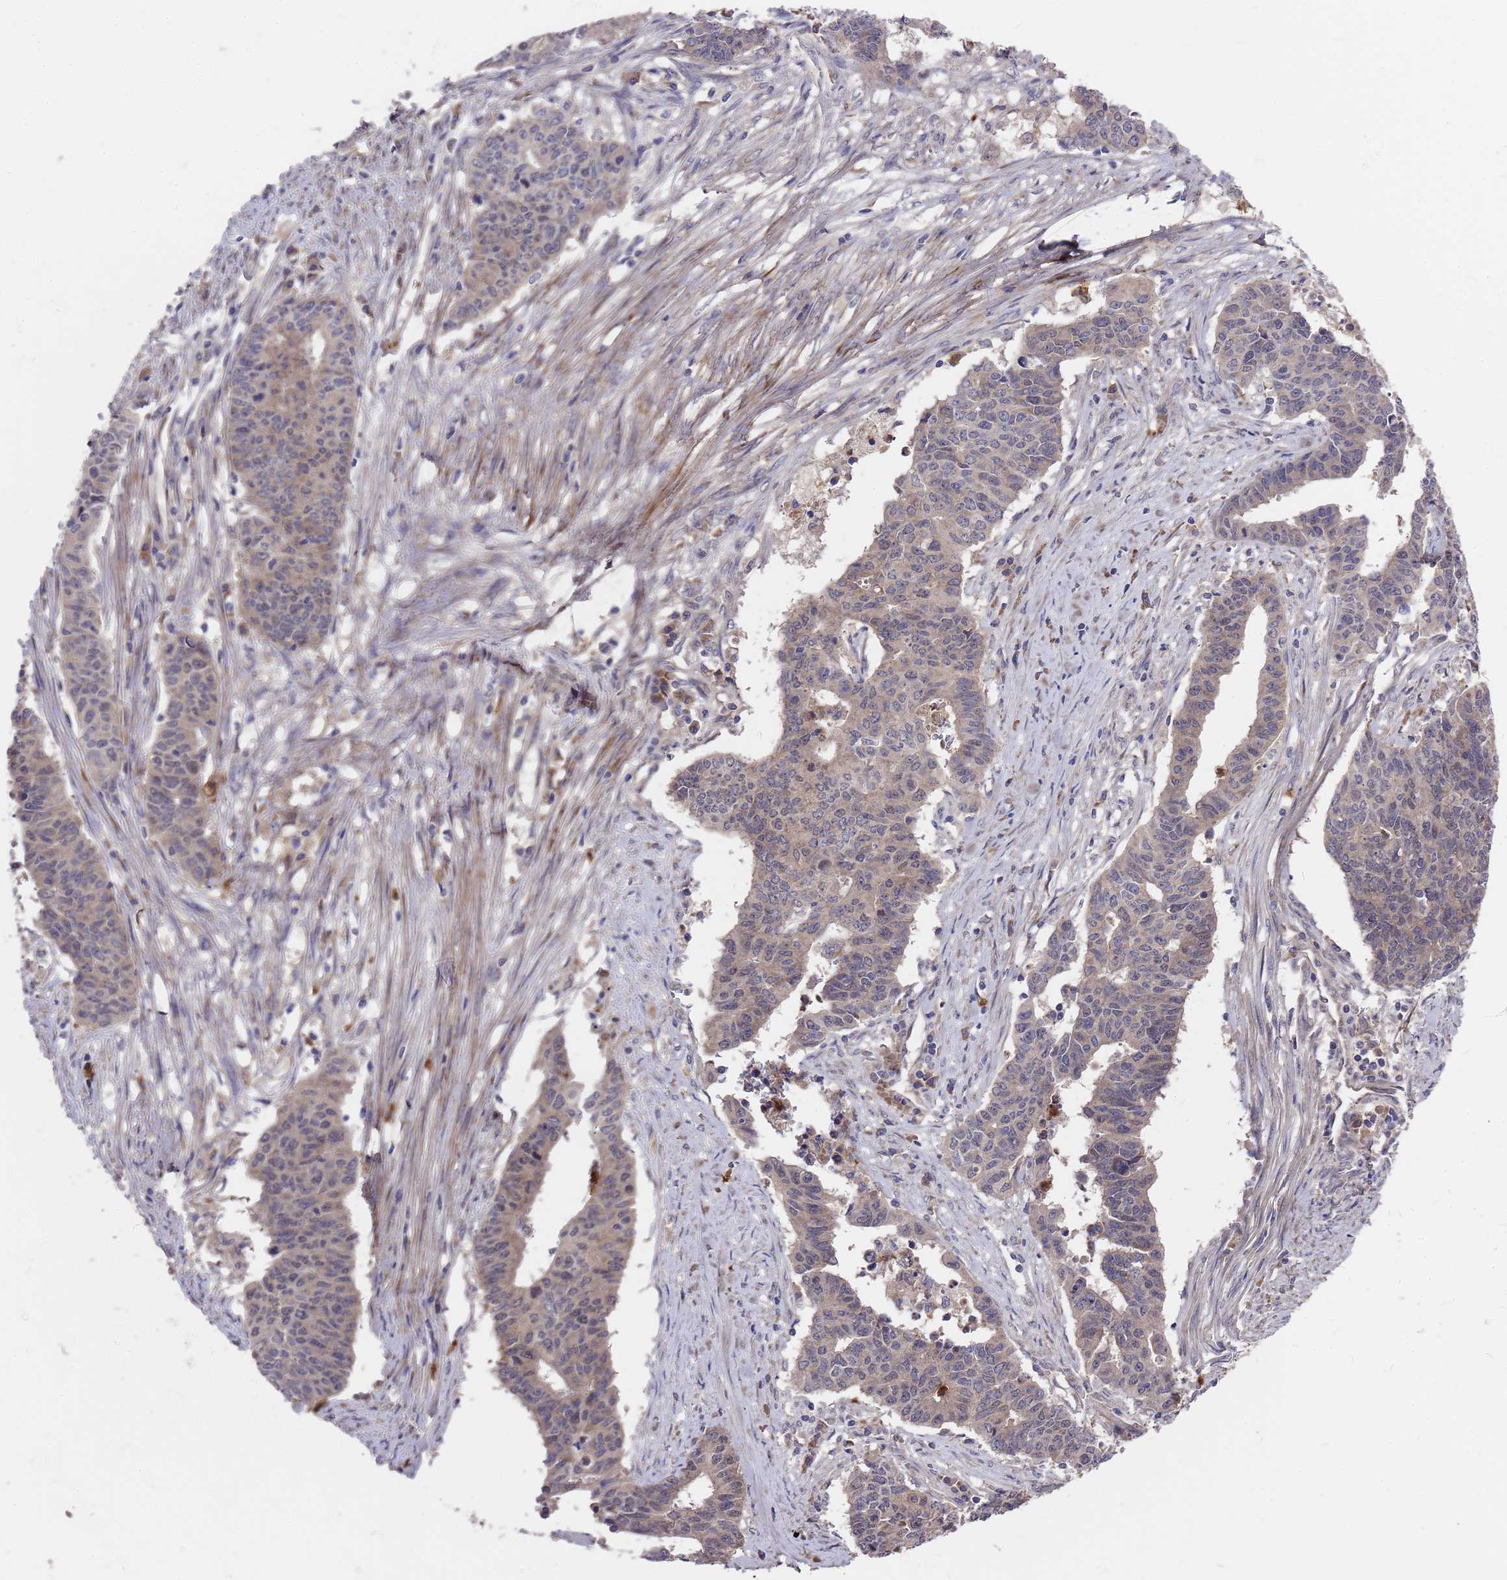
{"staining": {"intensity": "weak", "quantity": "<25%", "location": "cytoplasmic/membranous"}, "tissue": "endometrial cancer", "cell_type": "Tumor cells", "image_type": "cancer", "snomed": [{"axis": "morphology", "description": "Adenocarcinoma, NOS"}, {"axis": "topography", "description": "Endometrium"}], "caption": "Immunohistochemistry photomicrograph of endometrial cancer (adenocarcinoma) stained for a protein (brown), which demonstrates no staining in tumor cells. The staining is performed using DAB (3,3'-diaminobenzidine) brown chromogen with nuclei counter-stained in using hematoxylin.", "gene": "ZNF717", "patient": {"sex": "female", "age": 59}}